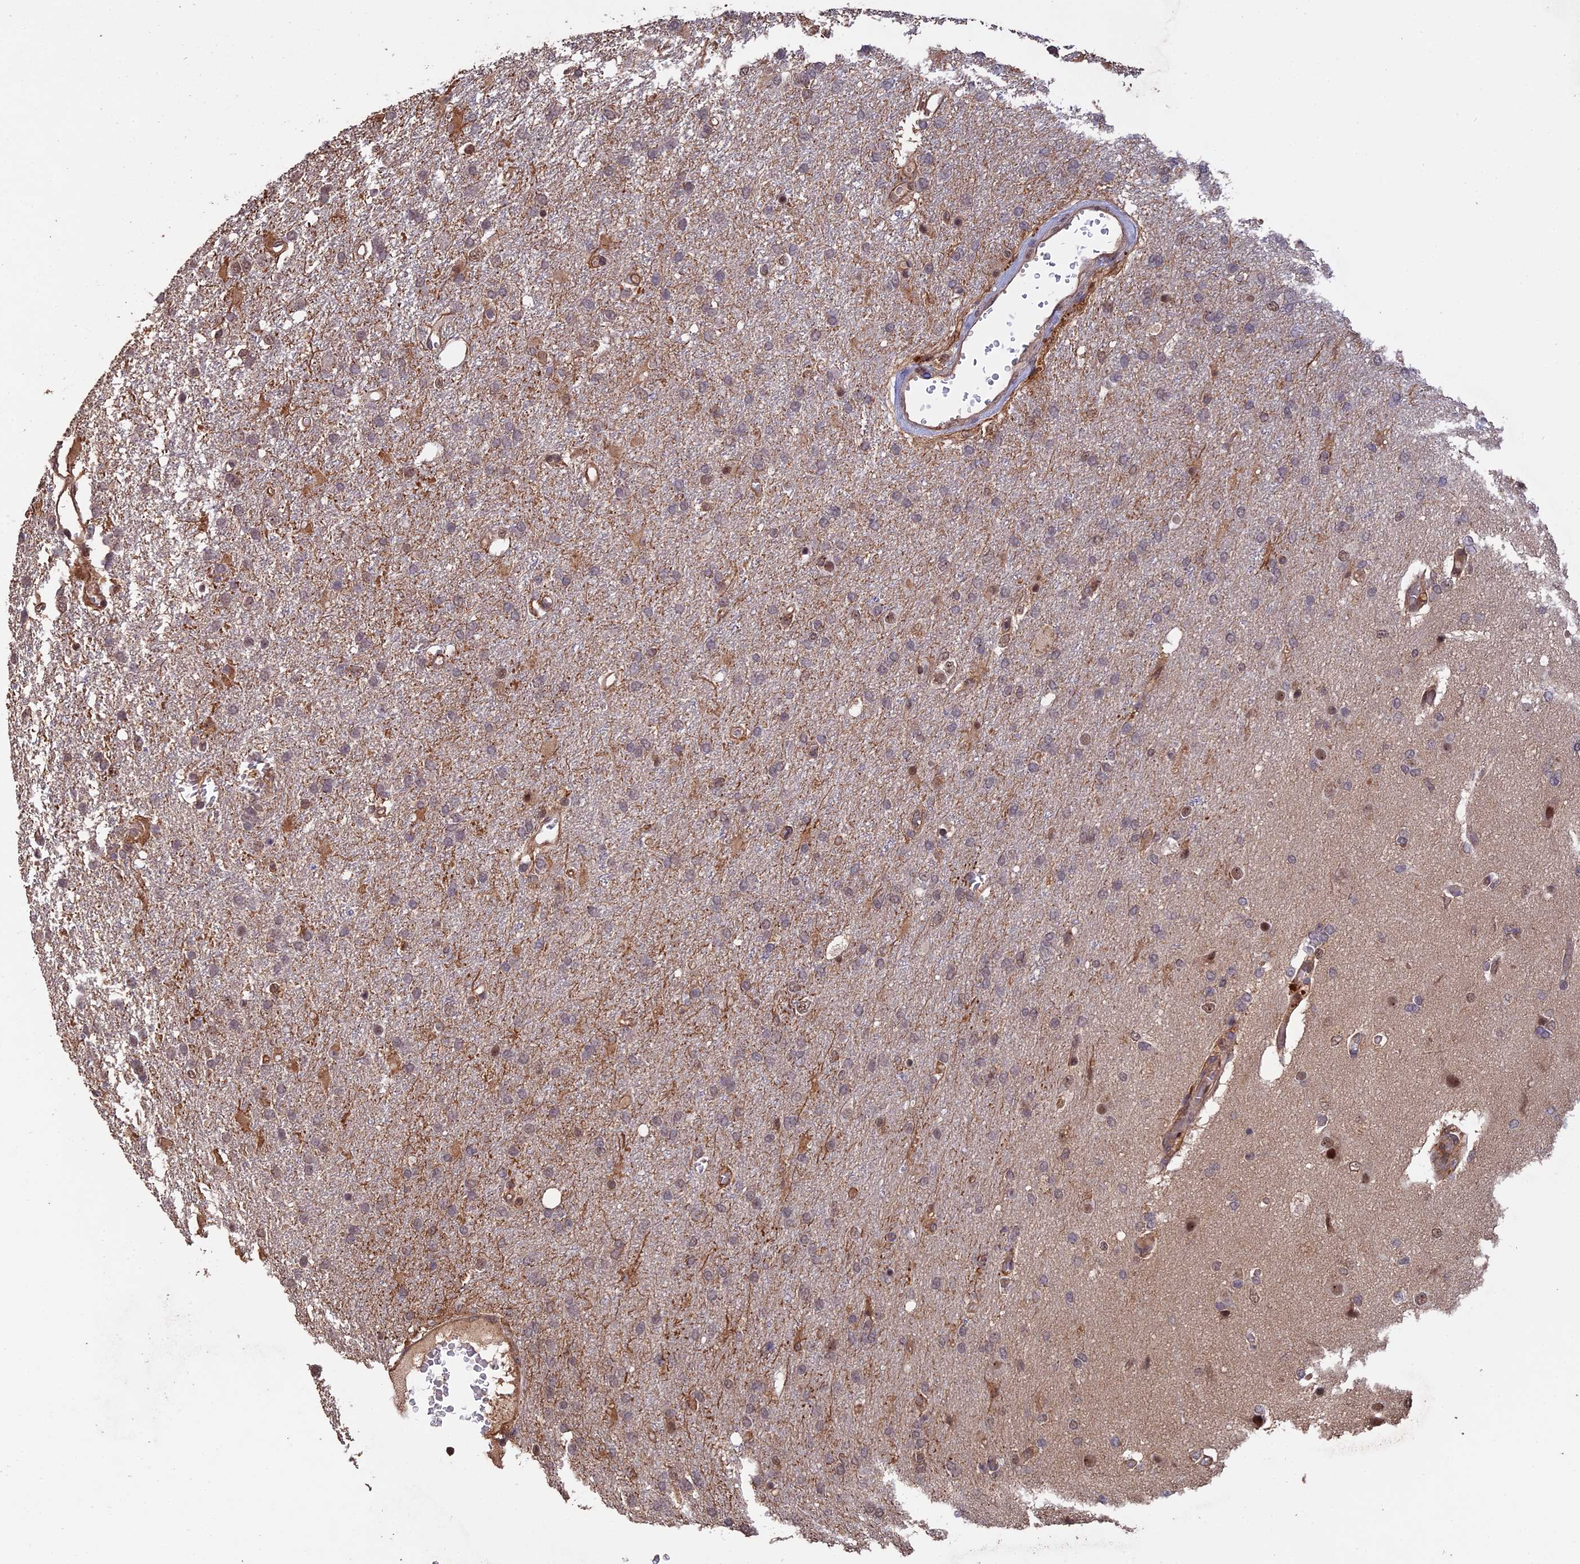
{"staining": {"intensity": "weak", "quantity": "<25%", "location": "cytoplasmic/membranous"}, "tissue": "glioma", "cell_type": "Tumor cells", "image_type": "cancer", "snomed": [{"axis": "morphology", "description": "Glioma, malignant, High grade"}, {"axis": "topography", "description": "Brain"}], "caption": "Micrograph shows no significant protein positivity in tumor cells of malignant glioma (high-grade).", "gene": "RALGAPA2", "patient": {"sex": "female", "age": 74}}